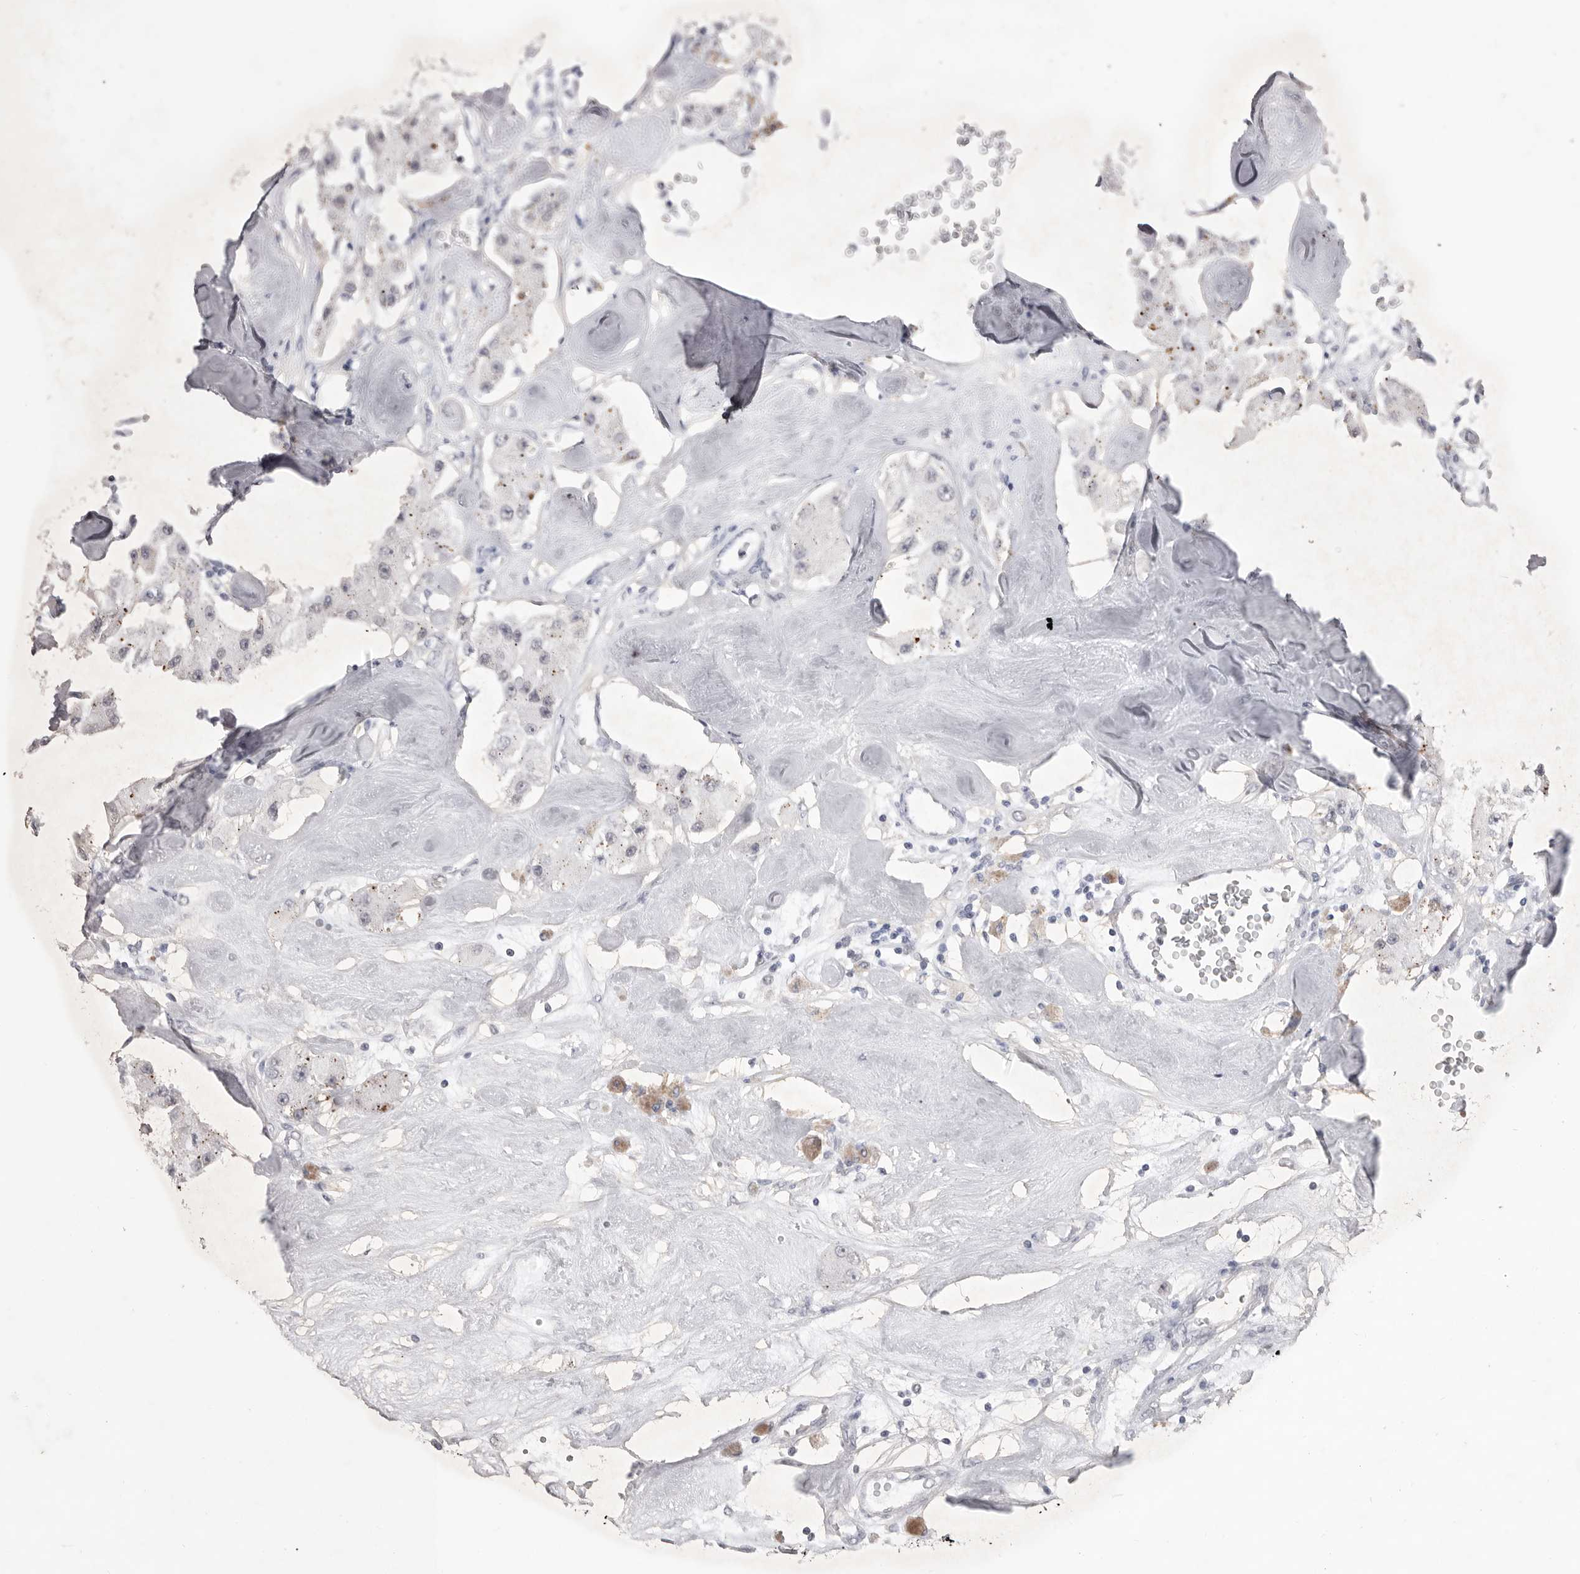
{"staining": {"intensity": "negative", "quantity": "none", "location": "none"}, "tissue": "carcinoid", "cell_type": "Tumor cells", "image_type": "cancer", "snomed": [{"axis": "morphology", "description": "Carcinoid, malignant, NOS"}, {"axis": "topography", "description": "Pancreas"}], "caption": "IHC photomicrograph of neoplastic tissue: human carcinoid (malignant) stained with DAB (3,3'-diaminobenzidine) demonstrates no significant protein positivity in tumor cells.", "gene": "ZBTB7B", "patient": {"sex": "male", "age": 41}}